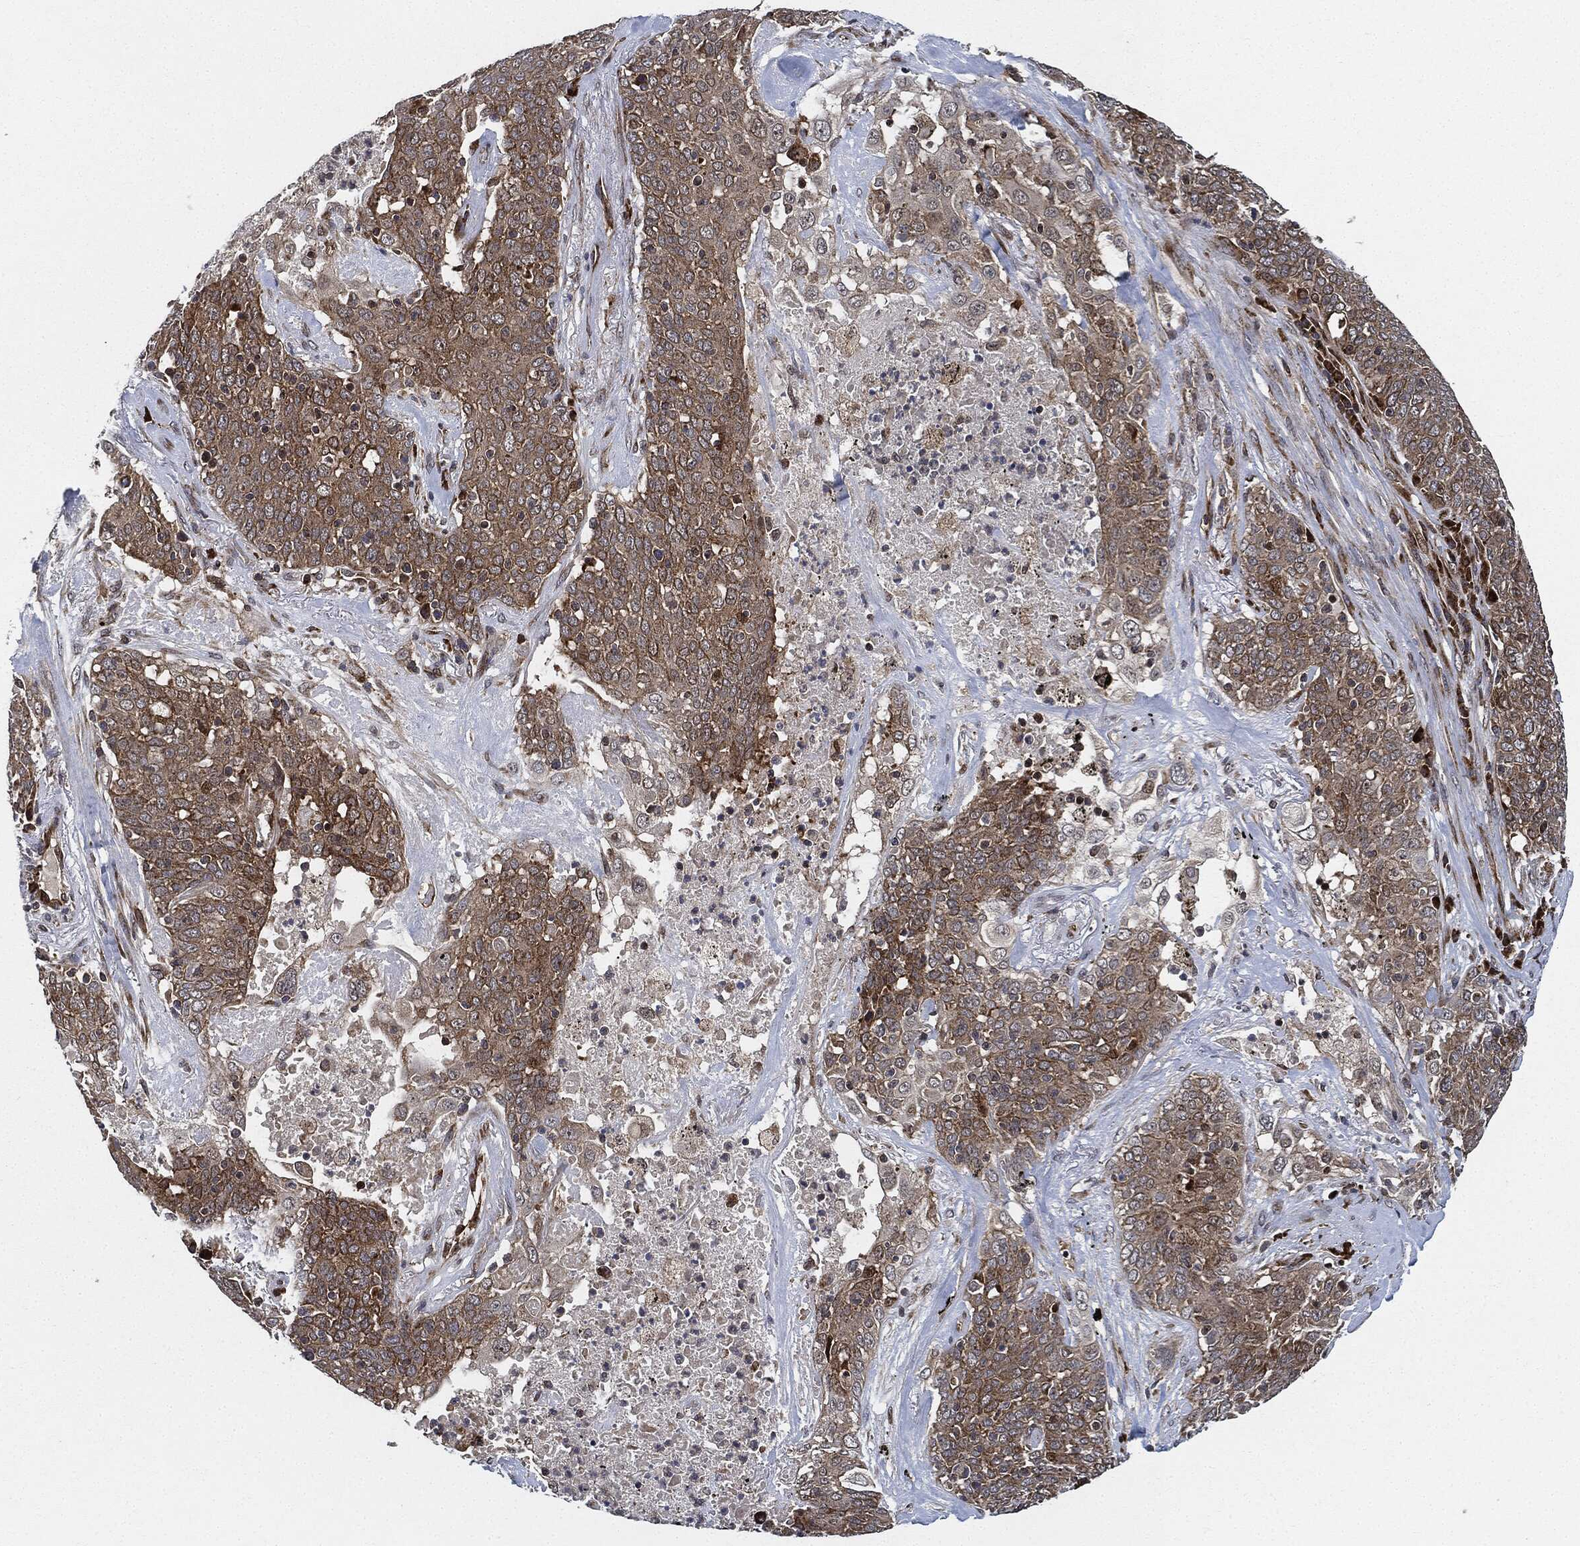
{"staining": {"intensity": "negative", "quantity": "none", "location": "none"}, "tissue": "lung cancer", "cell_type": "Tumor cells", "image_type": "cancer", "snomed": [{"axis": "morphology", "description": "Squamous cell carcinoma, NOS"}, {"axis": "topography", "description": "Lung"}], "caption": "High power microscopy photomicrograph of an IHC histopathology image of squamous cell carcinoma (lung), revealing no significant staining in tumor cells.", "gene": "RNASEL", "patient": {"sex": "male", "age": 82}}